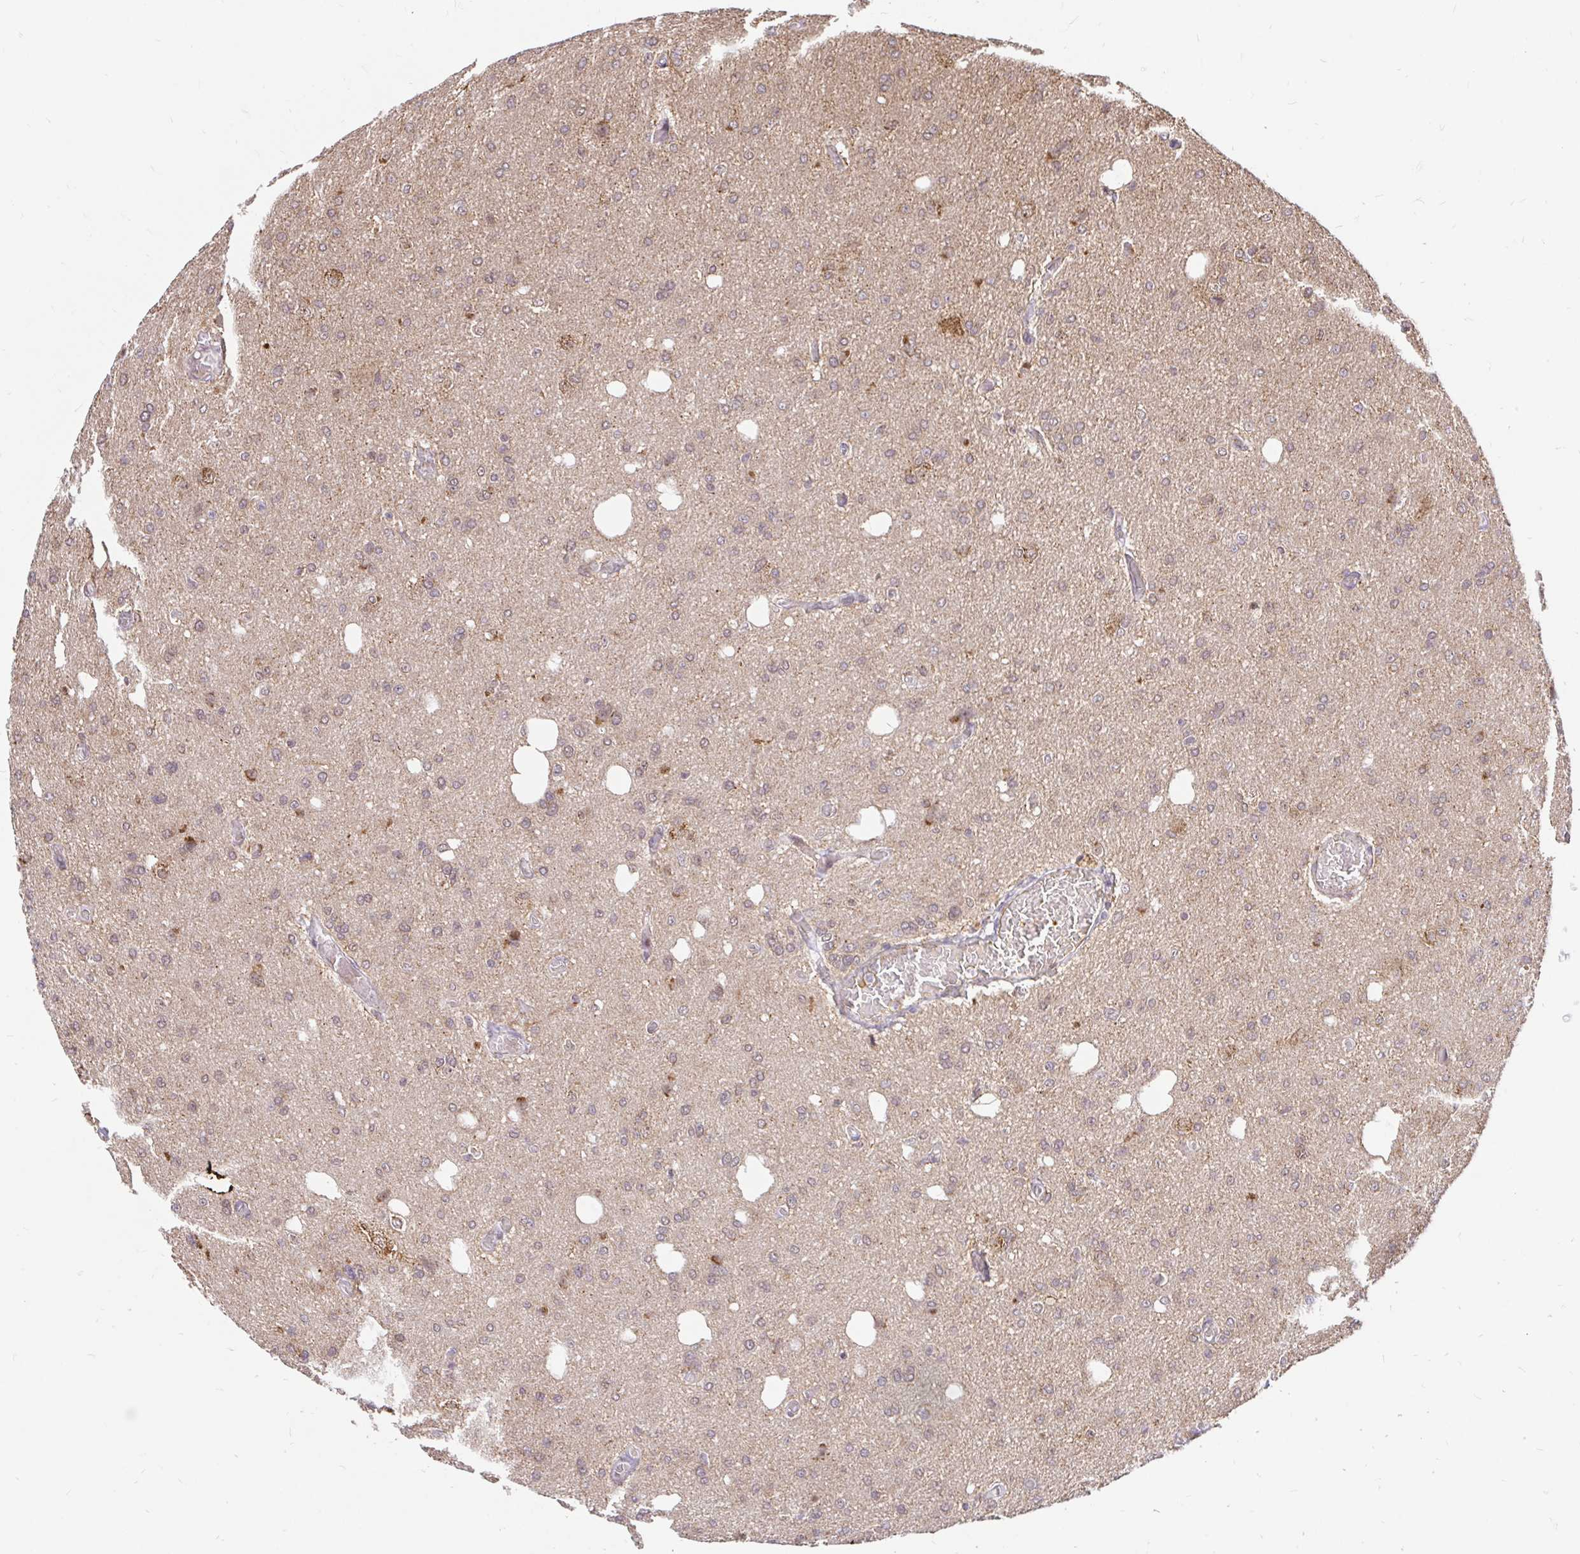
{"staining": {"intensity": "negative", "quantity": "none", "location": "none"}, "tissue": "glioma", "cell_type": "Tumor cells", "image_type": "cancer", "snomed": [{"axis": "morphology", "description": "Glioma, malignant, Low grade"}, {"axis": "topography", "description": "Brain"}], "caption": "Immunohistochemistry (IHC) micrograph of neoplastic tissue: glioma stained with DAB exhibits no significant protein expression in tumor cells.", "gene": "TIMM50", "patient": {"sex": "male", "age": 26}}